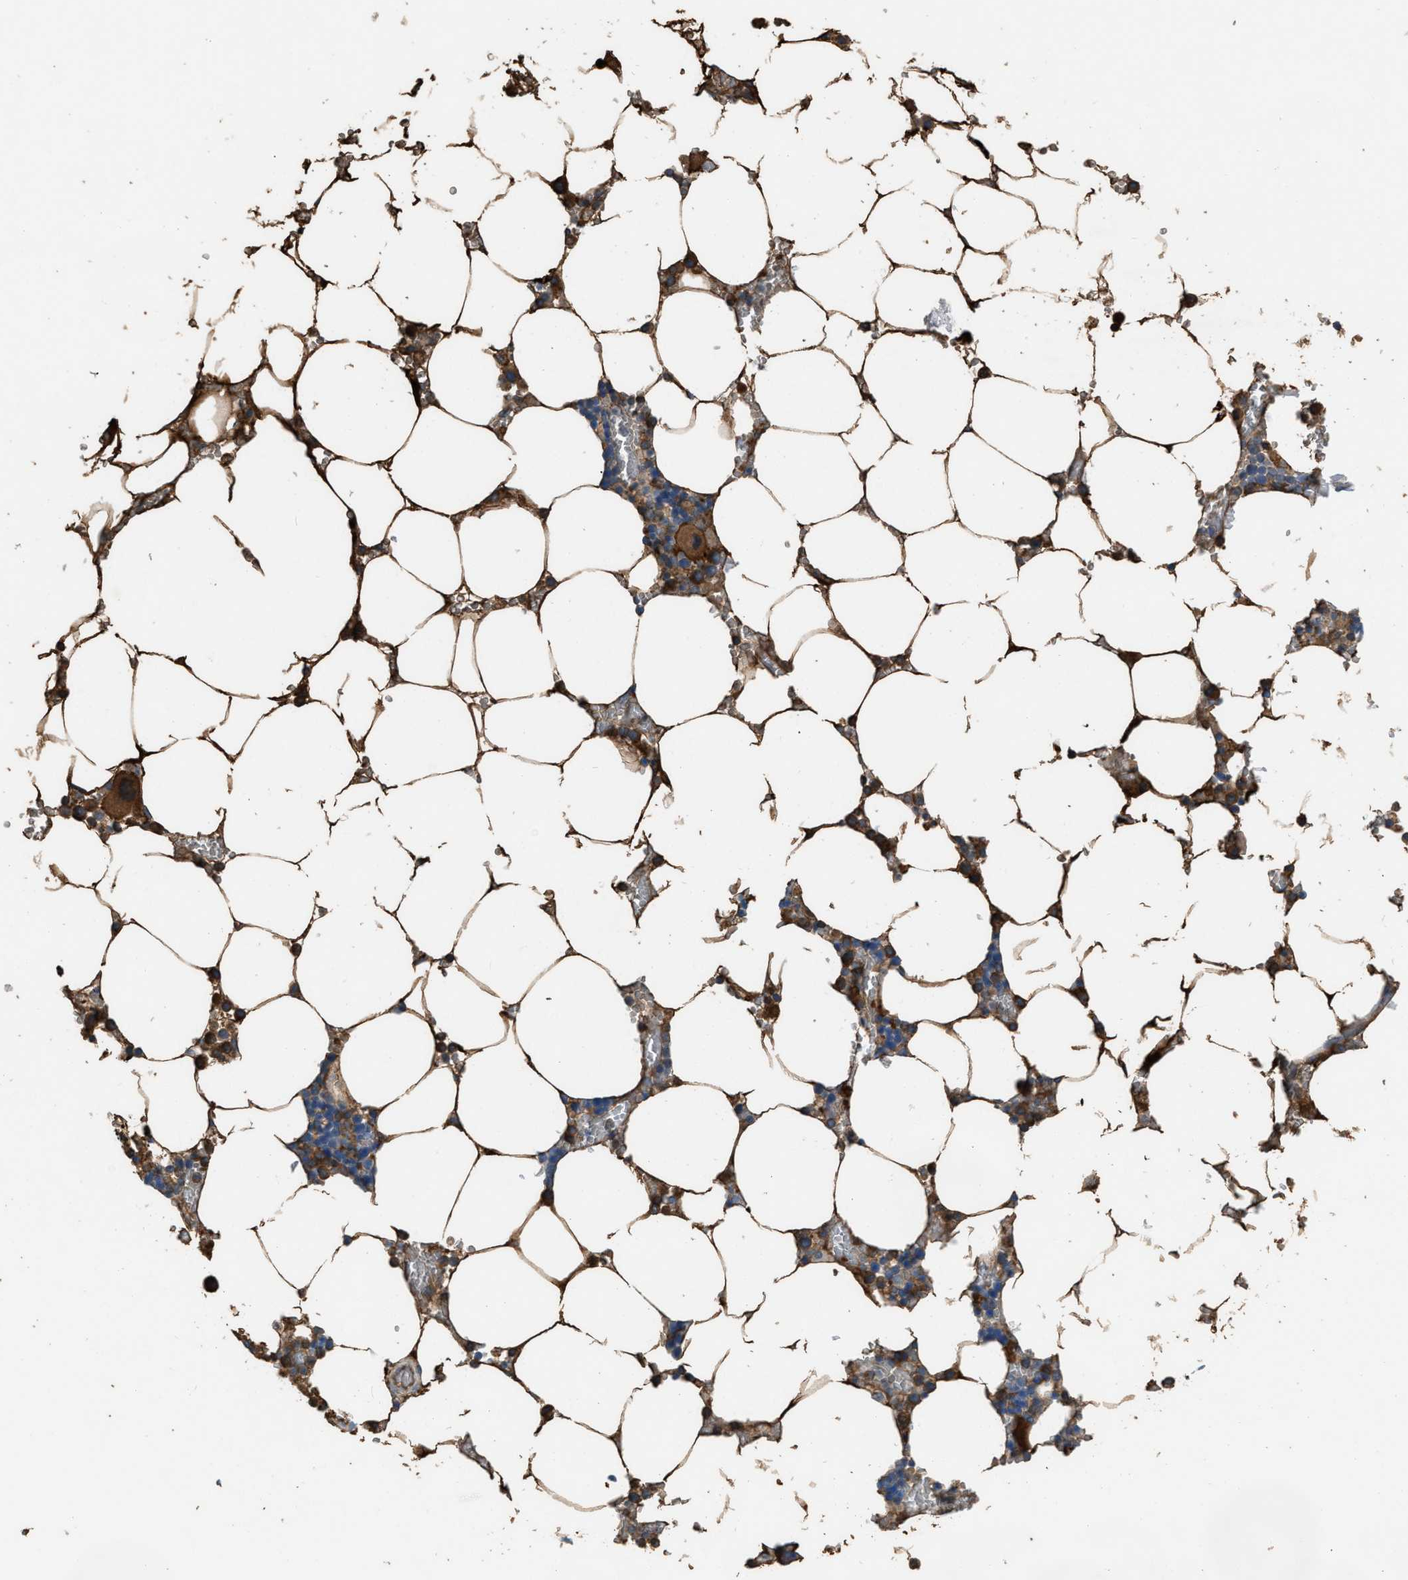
{"staining": {"intensity": "moderate", "quantity": "<25%", "location": "cytoplasmic/membranous"}, "tissue": "bone marrow", "cell_type": "Hematopoietic cells", "image_type": "normal", "snomed": [{"axis": "morphology", "description": "Normal tissue, NOS"}, {"axis": "topography", "description": "Bone marrow"}], "caption": "This is a micrograph of IHC staining of unremarkable bone marrow, which shows moderate staining in the cytoplasmic/membranous of hematopoietic cells.", "gene": "STC1", "patient": {"sex": "male", "age": 70}}